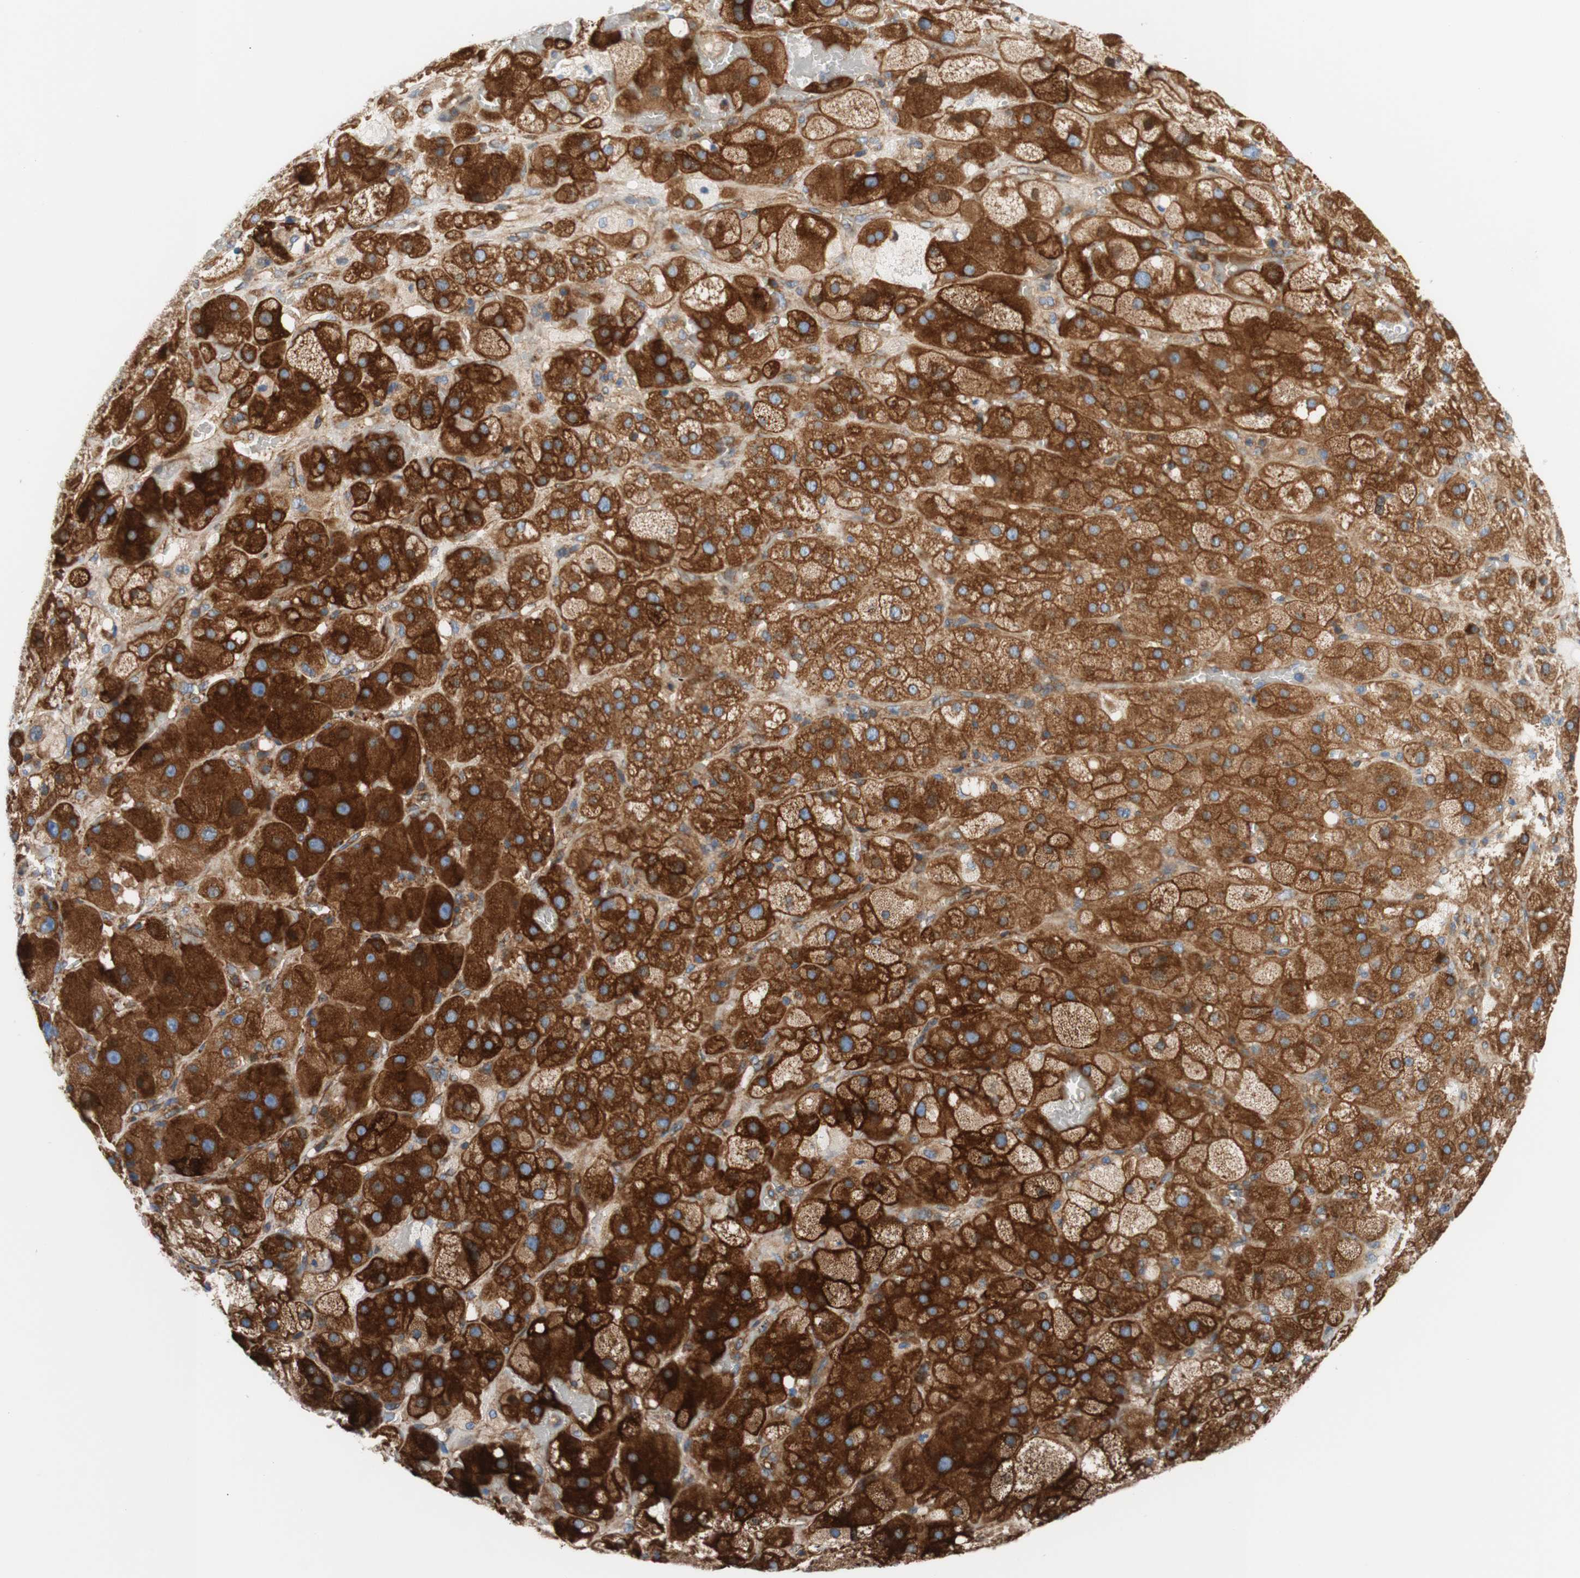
{"staining": {"intensity": "moderate", "quantity": ">75%", "location": "cytoplasmic/membranous"}, "tissue": "adrenal gland", "cell_type": "Glandular cells", "image_type": "normal", "snomed": [{"axis": "morphology", "description": "Normal tissue, NOS"}, {"axis": "topography", "description": "Adrenal gland"}], "caption": "Adrenal gland stained for a protein shows moderate cytoplasmic/membranous positivity in glandular cells. The protein is stained brown, and the nuclei are stained in blue (DAB IHC with brightfield microscopy, high magnification).", "gene": "STOM", "patient": {"sex": "female", "age": 47}}